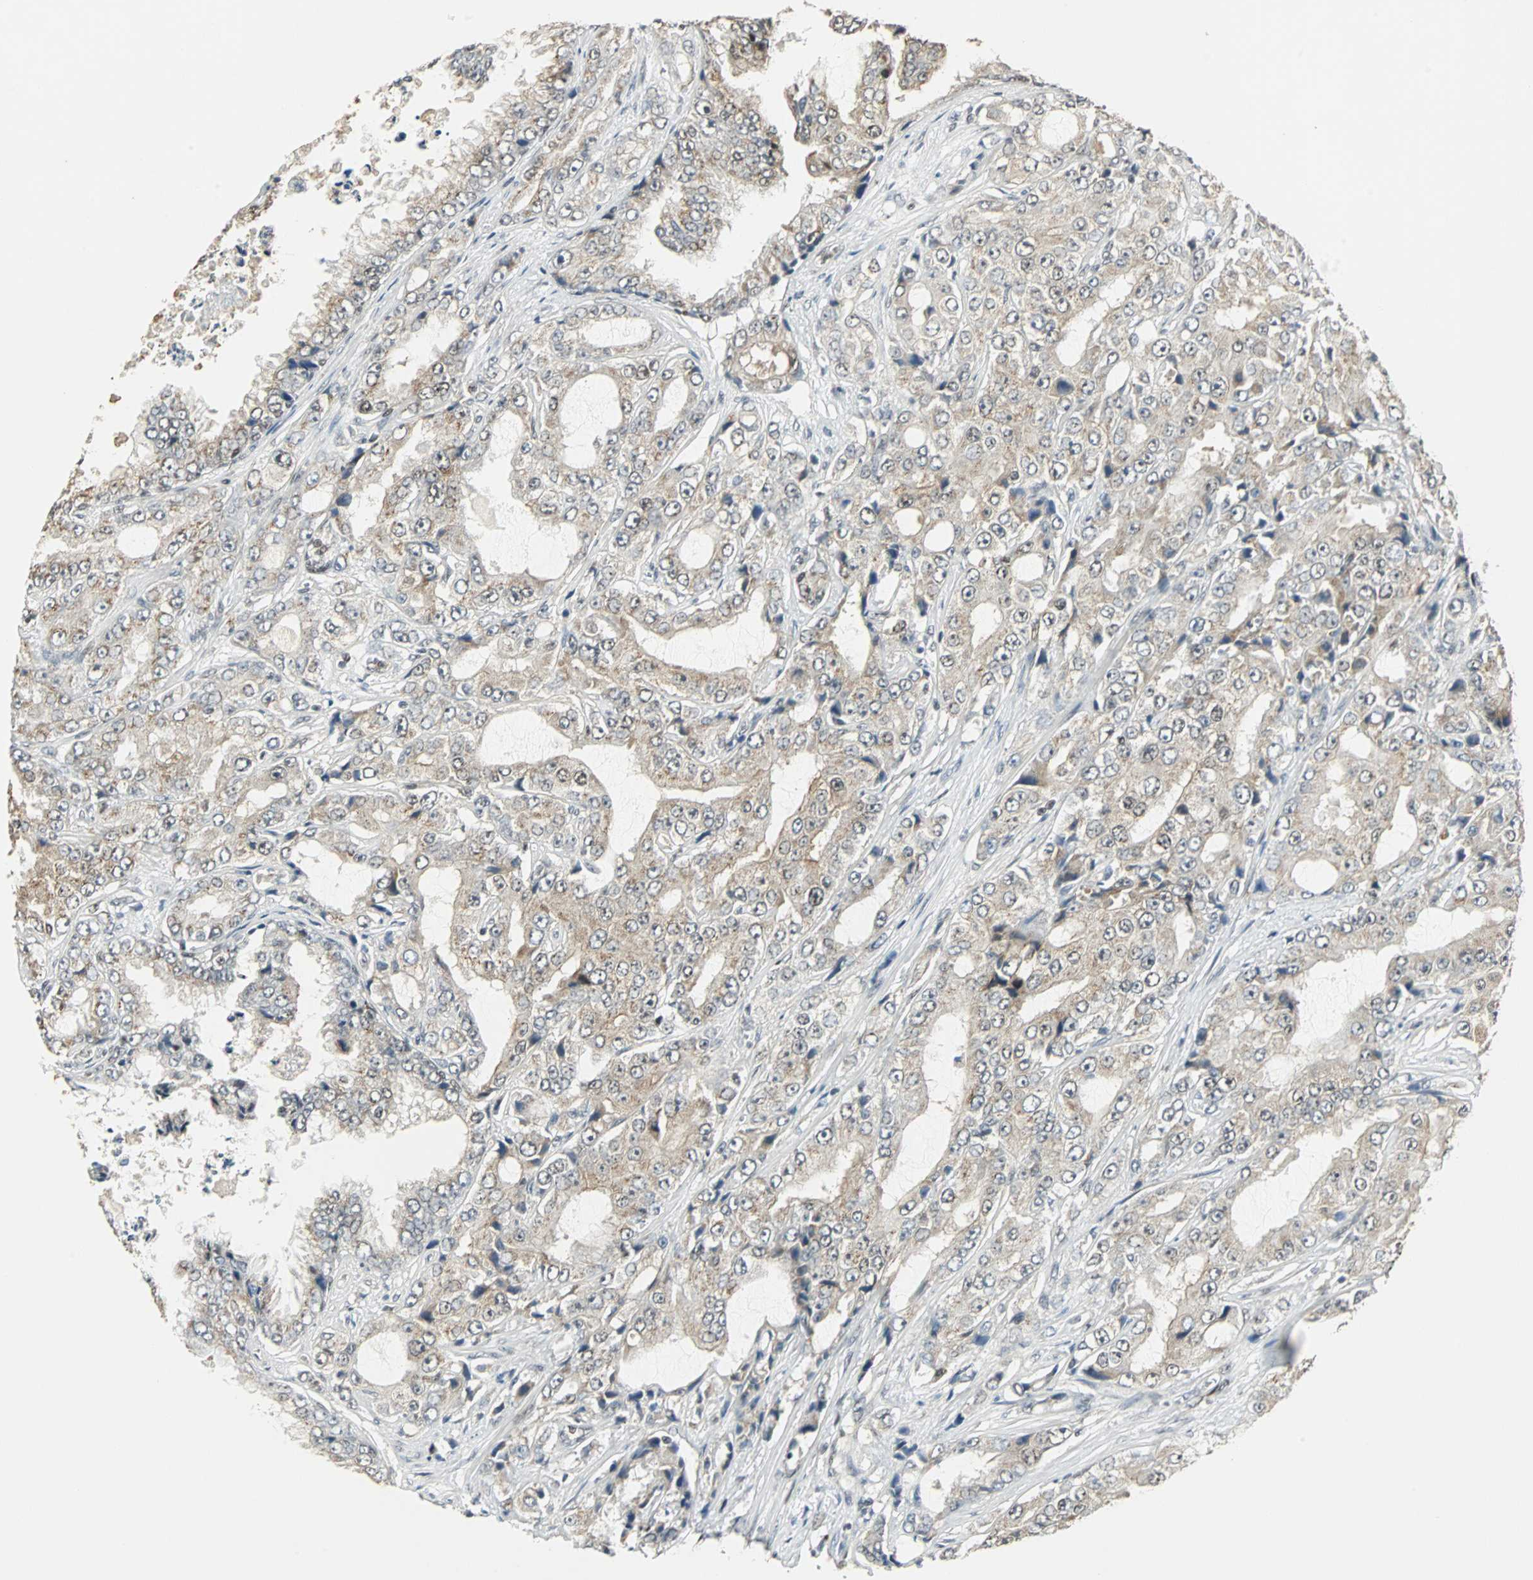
{"staining": {"intensity": "weak", "quantity": "<25%", "location": "cytoplasmic/membranous"}, "tissue": "prostate cancer", "cell_type": "Tumor cells", "image_type": "cancer", "snomed": [{"axis": "morphology", "description": "Adenocarcinoma, High grade"}, {"axis": "topography", "description": "Prostate"}], "caption": "Photomicrograph shows no significant protein expression in tumor cells of prostate cancer.", "gene": "MED4", "patient": {"sex": "male", "age": 73}}